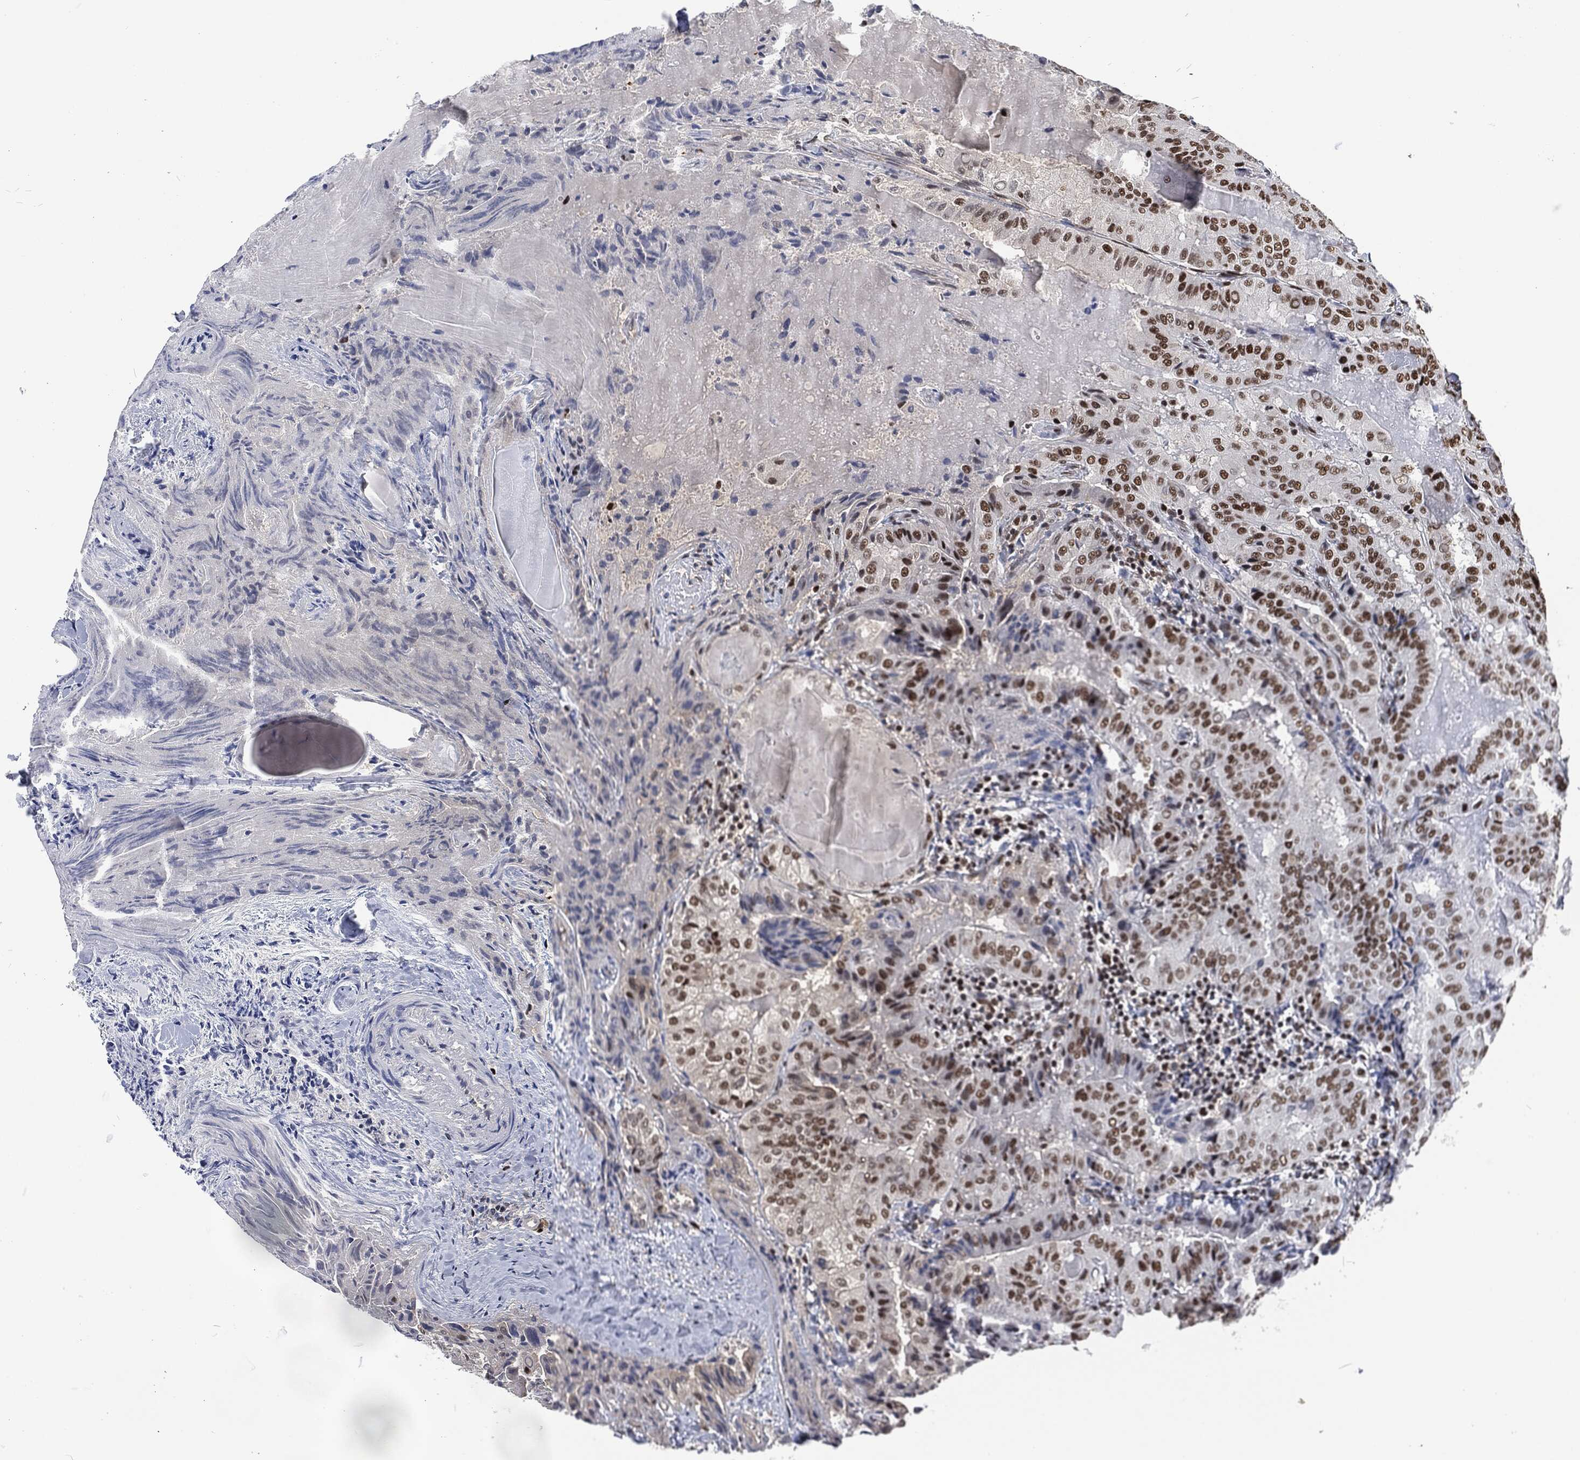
{"staining": {"intensity": "strong", "quantity": "<25%", "location": "nuclear"}, "tissue": "thyroid cancer", "cell_type": "Tumor cells", "image_type": "cancer", "snomed": [{"axis": "morphology", "description": "Papillary adenocarcinoma, NOS"}, {"axis": "topography", "description": "Thyroid gland"}], "caption": "Tumor cells display strong nuclear expression in approximately <25% of cells in papillary adenocarcinoma (thyroid).", "gene": "DCPS", "patient": {"sex": "female", "age": 68}}